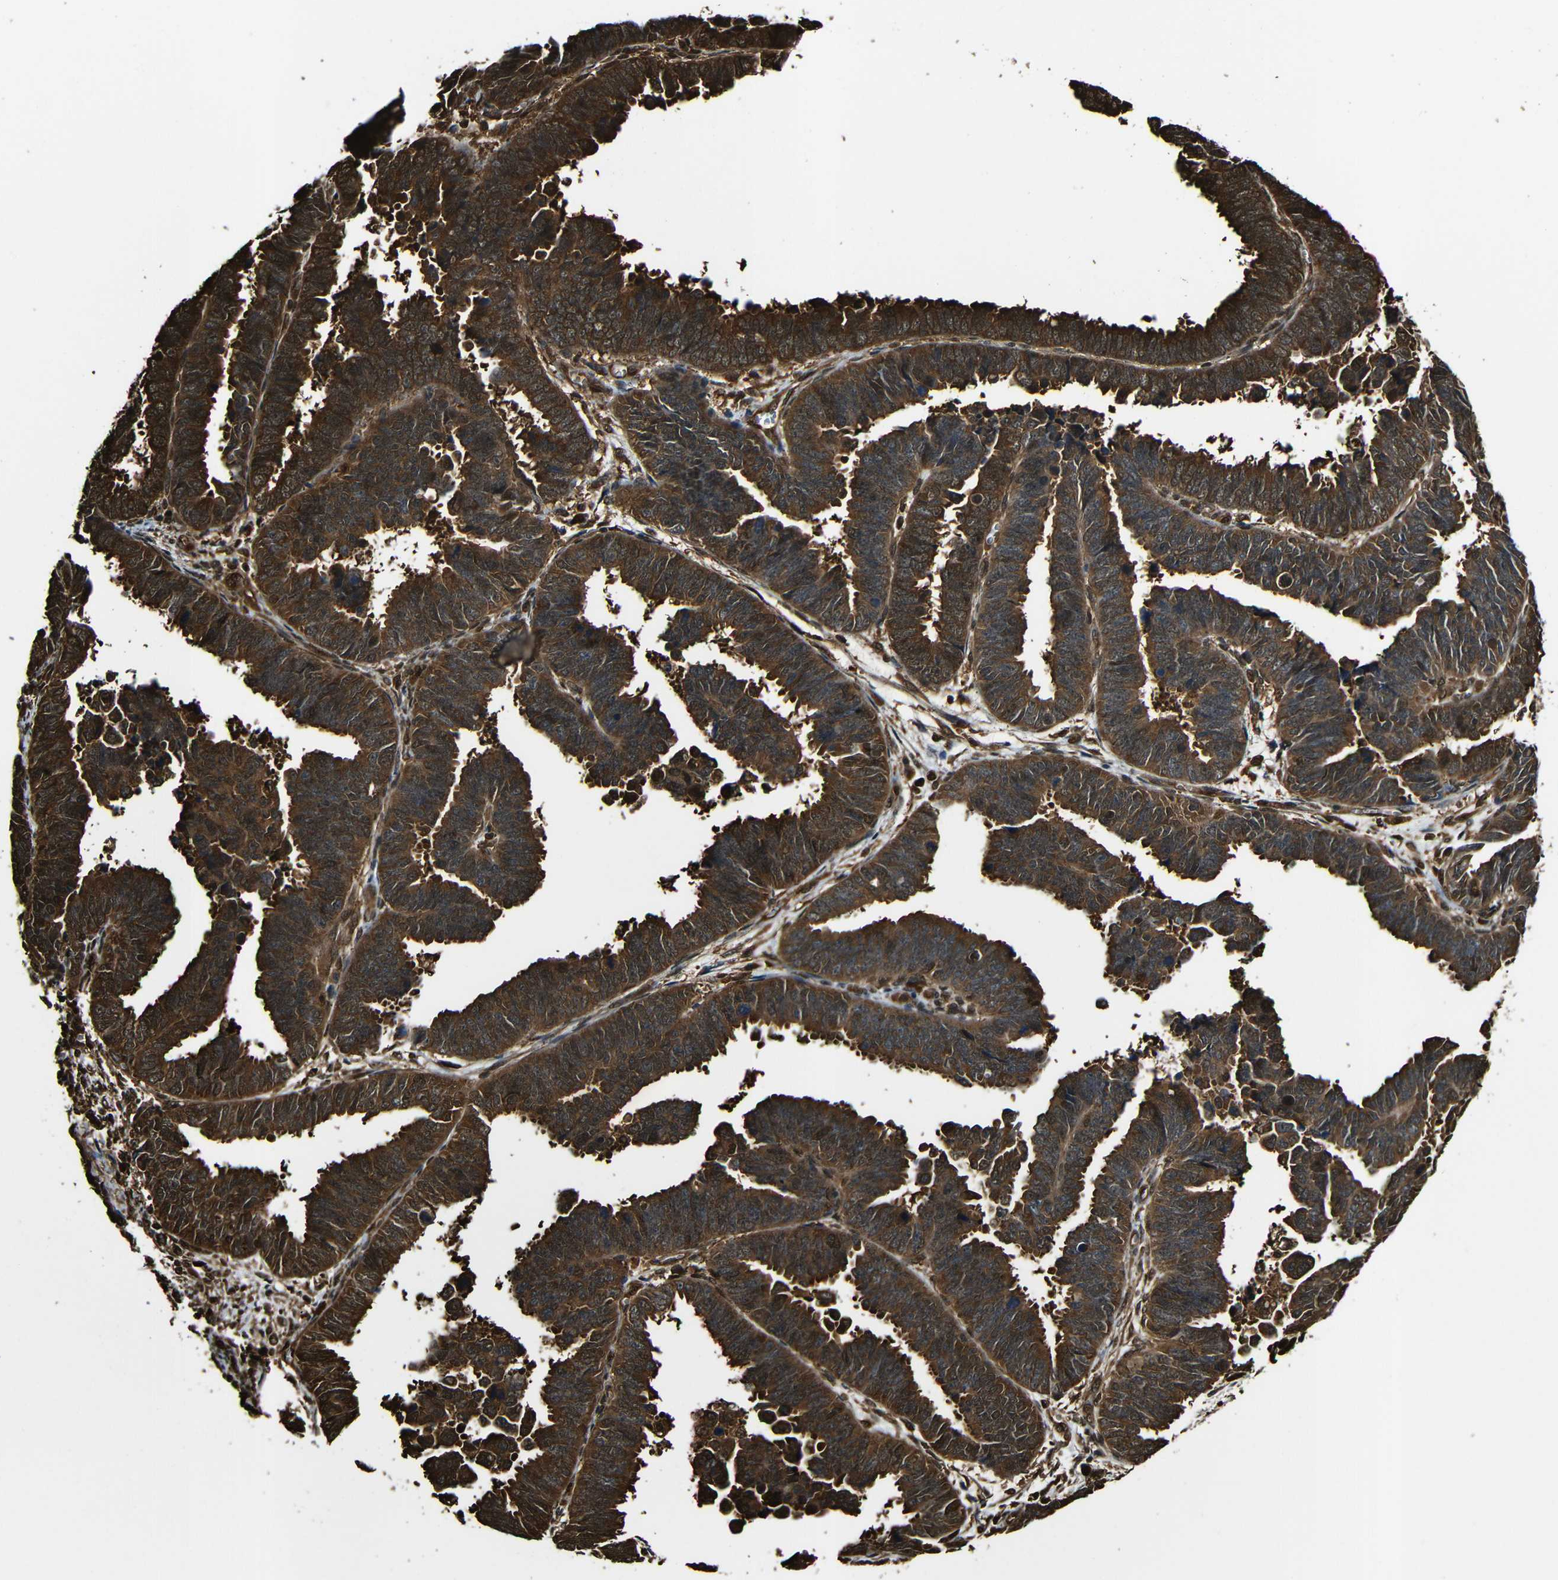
{"staining": {"intensity": "strong", "quantity": ">75%", "location": "cytoplasmic/membranous,nuclear"}, "tissue": "endometrial cancer", "cell_type": "Tumor cells", "image_type": "cancer", "snomed": [{"axis": "morphology", "description": "Adenocarcinoma, NOS"}, {"axis": "topography", "description": "Endometrium"}], "caption": "About >75% of tumor cells in human endometrial cancer (adenocarcinoma) show strong cytoplasmic/membranous and nuclear protein expression as visualized by brown immunohistochemical staining.", "gene": "VCP", "patient": {"sex": "female", "age": 75}}